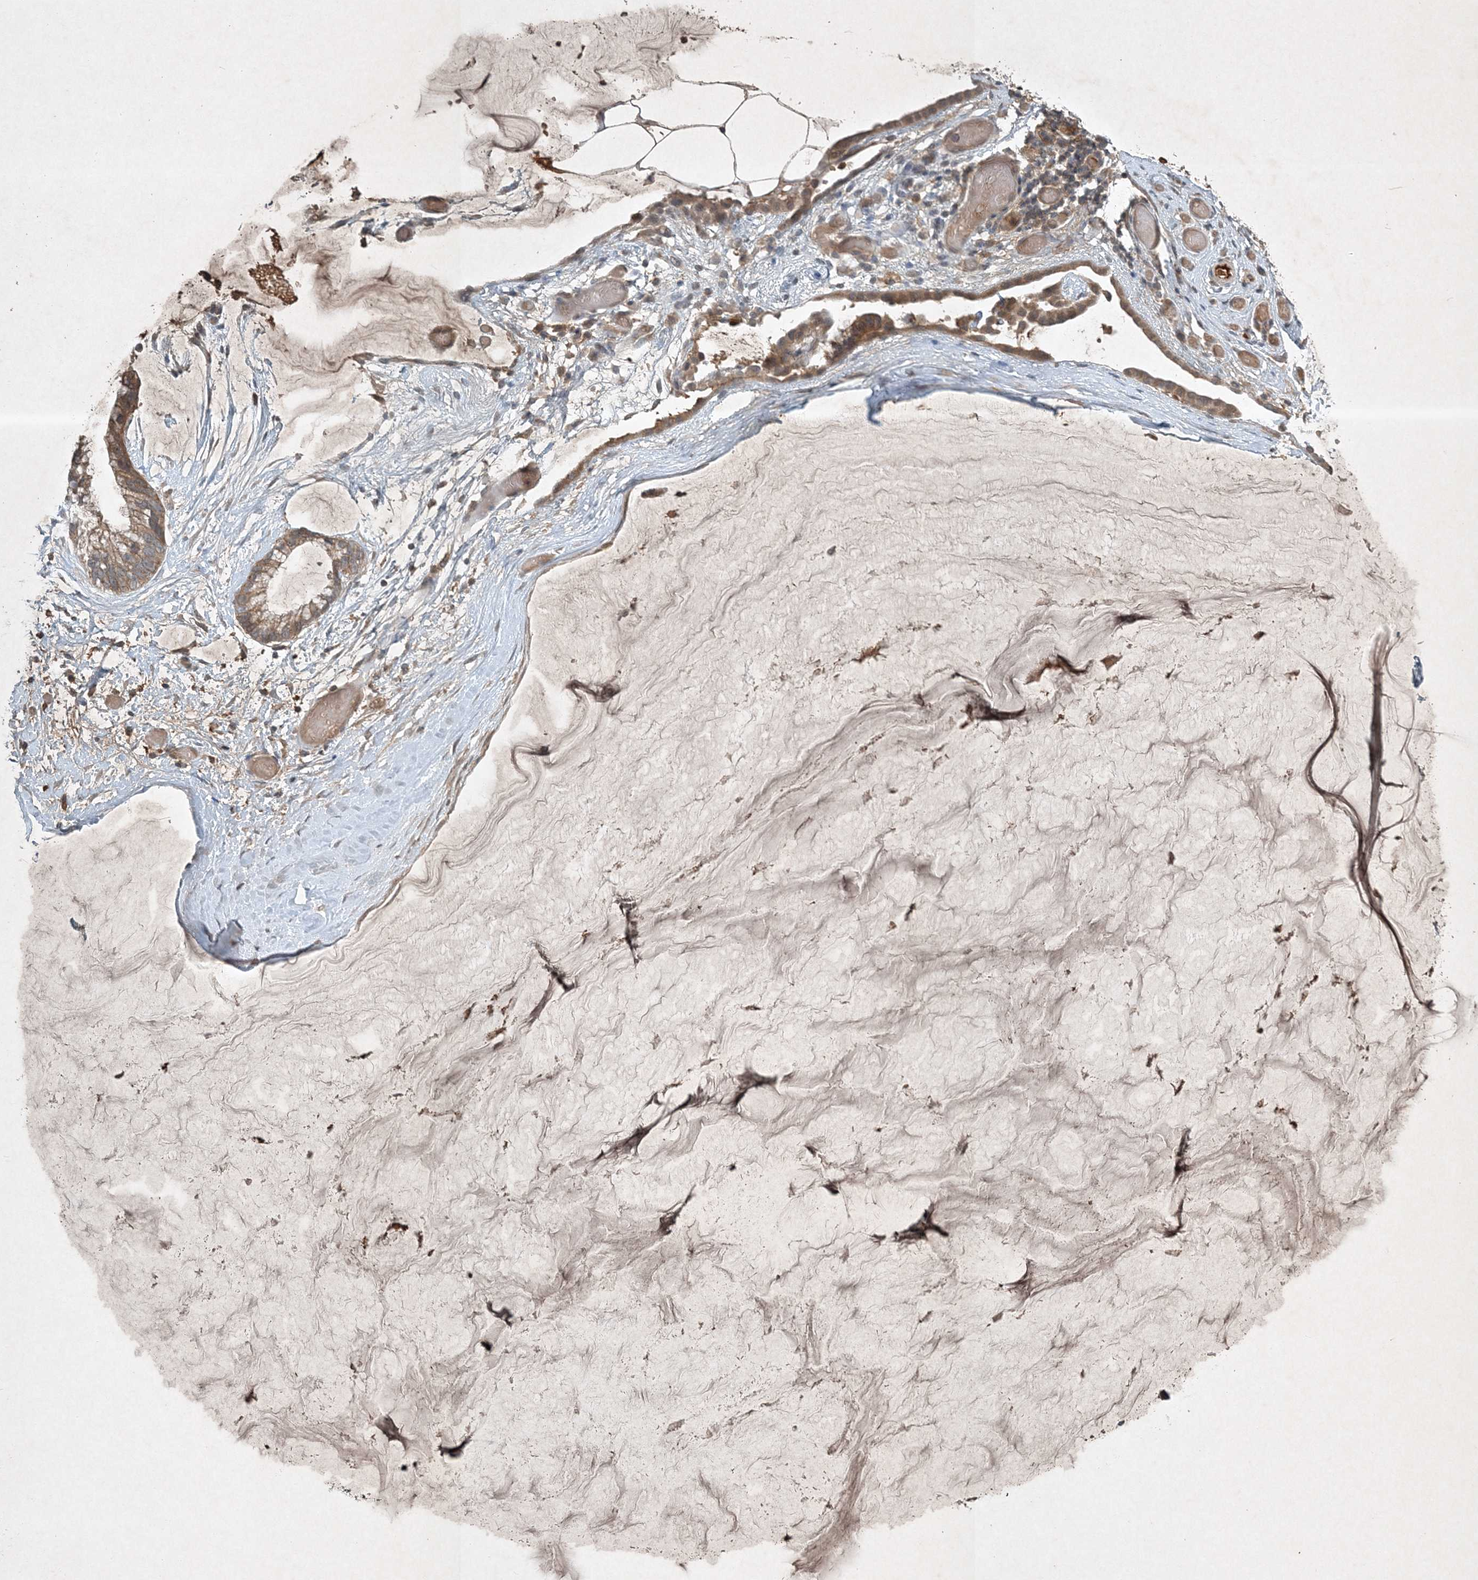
{"staining": {"intensity": "moderate", "quantity": ">75%", "location": "cytoplasmic/membranous"}, "tissue": "ovarian cancer", "cell_type": "Tumor cells", "image_type": "cancer", "snomed": [{"axis": "morphology", "description": "Cystadenocarcinoma, mucinous, NOS"}, {"axis": "topography", "description": "Ovary"}], "caption": "High-magnification brightfield microscopy of ovarian mucinous cystadenocarcinoma stained with DAB (brown) and counterstained with hematoxylin (blue). tumor cells exhibit moderate cytoplasmic/membranous positivity is present in approximately>75% of cells.", "gene": "TNFAIP6", "patient": {"sex": "female", "age": 39}}